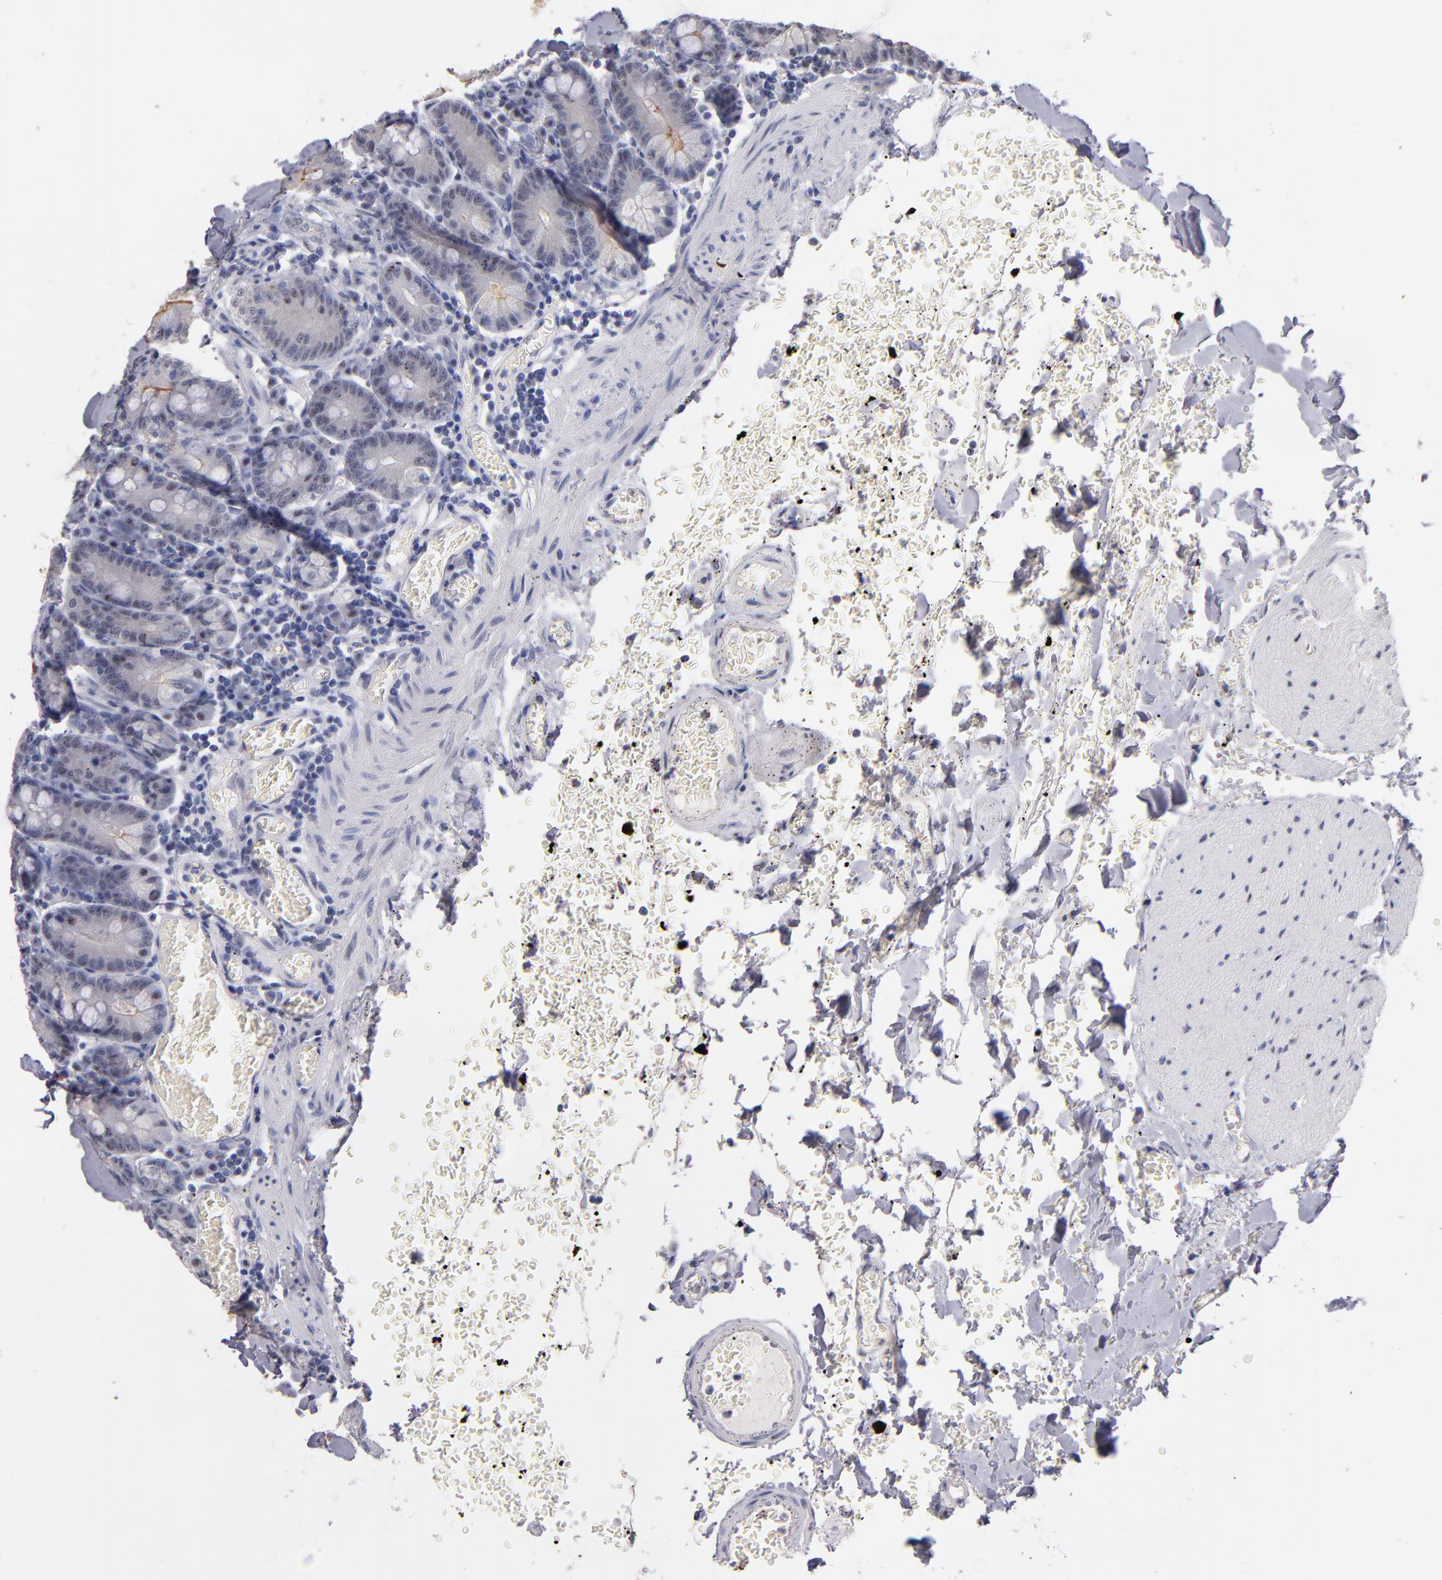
{"staining": {"intensity": "weak", "quantity": "<25%", "location": "cytoplasmic/membranous,nuclear"}, "tissue": "small intestine", "cell_type": "Glandular cells", "image_type": "normal", "snomed": [{"axis": "morphology", "description": "Normal tissue, NOS"}, {"axis": "topography", "description": "Small intestine"}], "caption": "Immunohistochemistry photomicrograph of normal small intestine: human small intestine stained with DAB displays no significant protein staining in glandular cells.", "gene": "RAF1", "patient": {"sex": "male", "age": 71}}